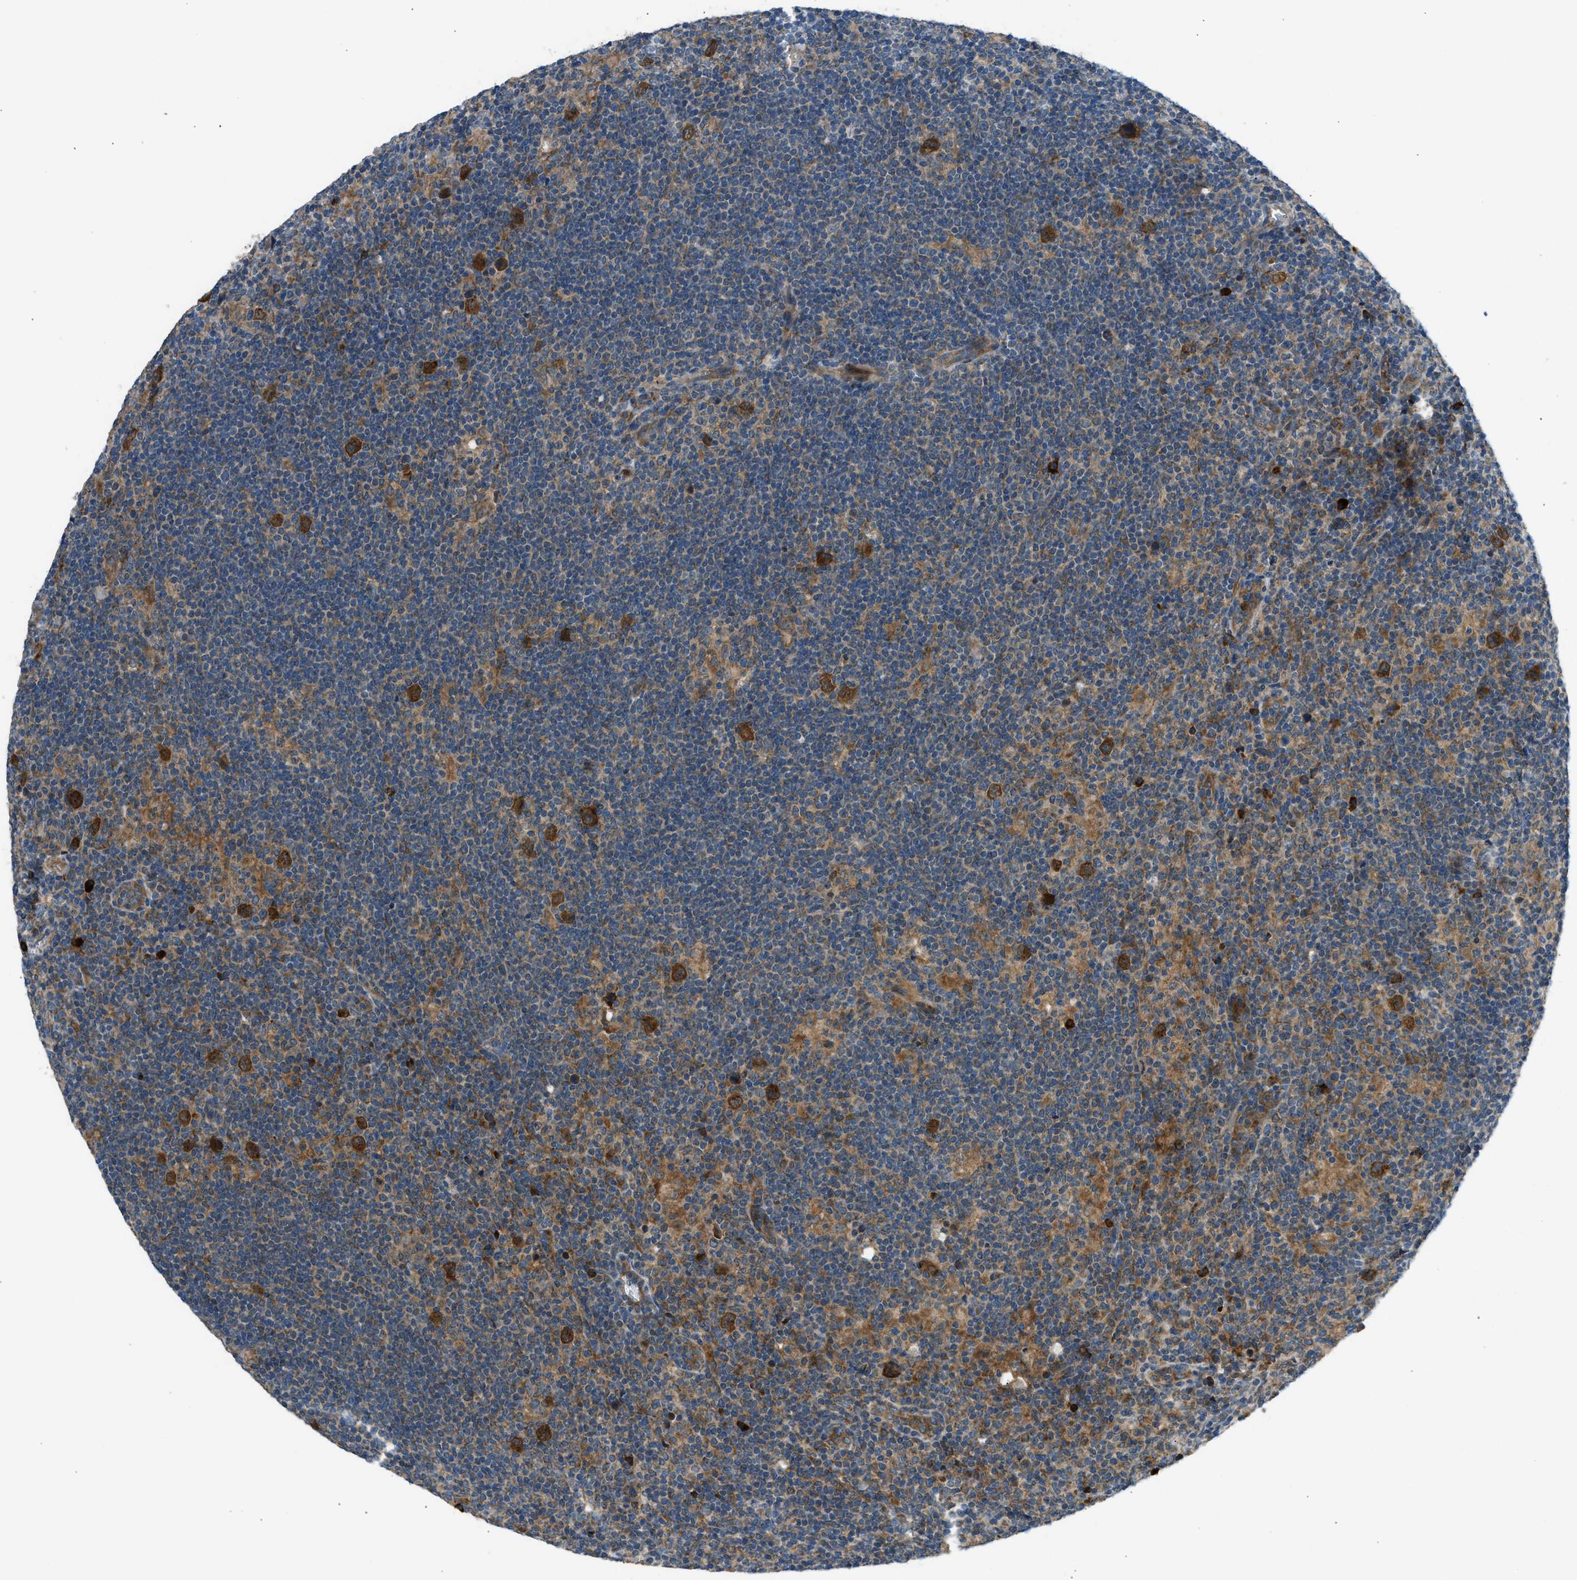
{"staining": {"intensity": "strong", "quantity": ">75%", "location": "cytoplasmic/membranous"}, "tissue": "lymphoma", "cell_type": "Tumor cells", "image_type": "cancer", "snomed": [{"axis": "morphology", "description": "Hodgkin's disease, NOS"}, {"axis": "topography", "description": "Lymph node"}], "caption": "The immunohistochemical stain shows strong cytoplasmic/membranous staining in tumor cells of Hodgkin's disease tissue.", "gene": "EDARADD", "patient": {"sex": "female", "age": 57}}